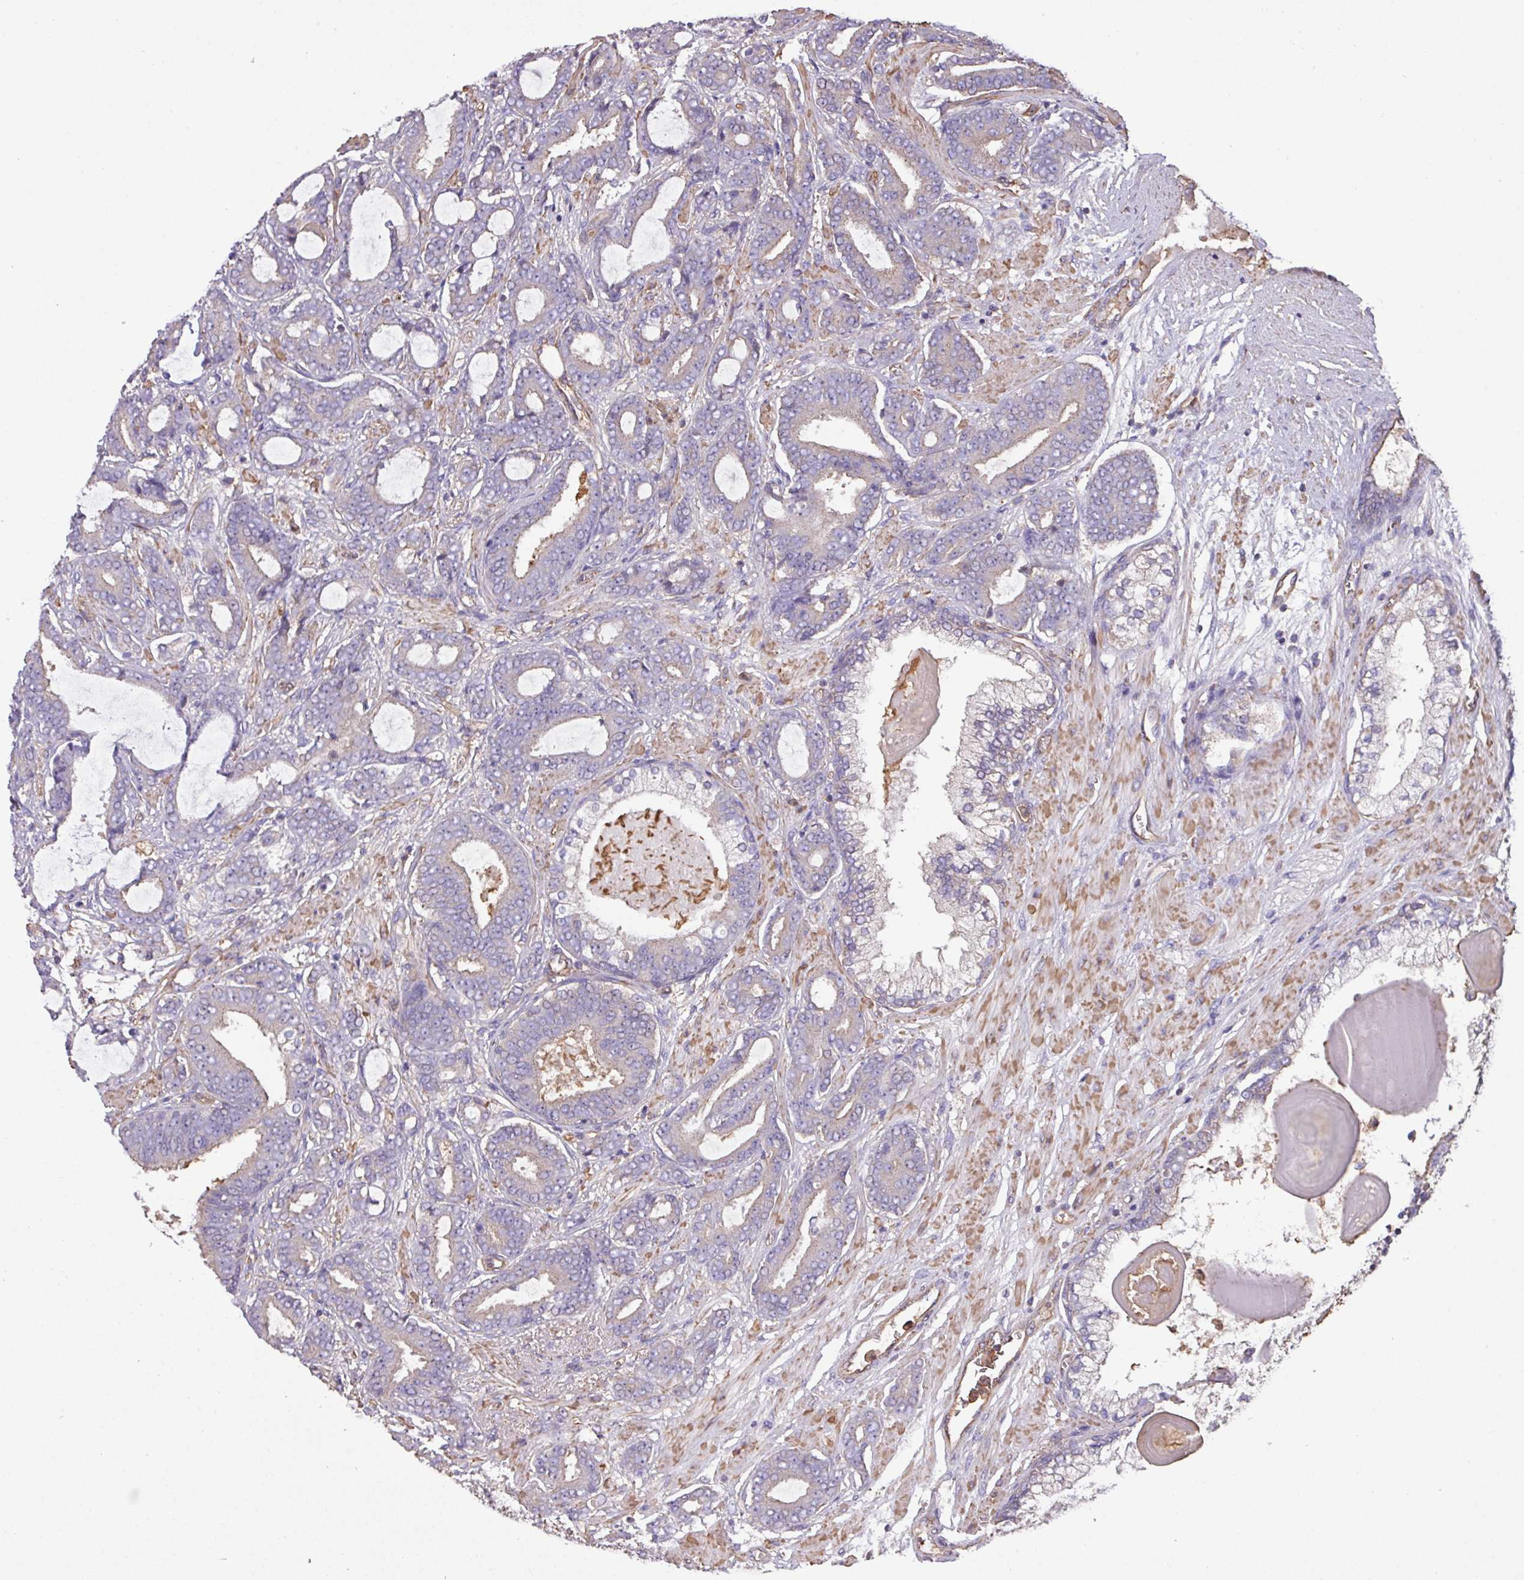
{"staining": {"intensity": "negative", "quantity": "none", "location": "none"}, "tissue": "prostate cancer", "cell_type": "Tumor cells", "image_type": "cancer", "snomed": [{"axis": "morphology", "description": "Adenocarcinoma, Low grade"}, {"axis": "topography", "description": "Prostate and seminal vesicle, NOS"}], "caption": "Prostate cancer (adenocarcinoma (low-grade)) was stained to show a protein in brown. There is no significant positivity in tumor cells. The staining is performed using DAB brown chromogen with nuclei counter-stained in using hematoxylin.", "gene": "CALML4", "patient": {"sex": "male", "age": 61}}